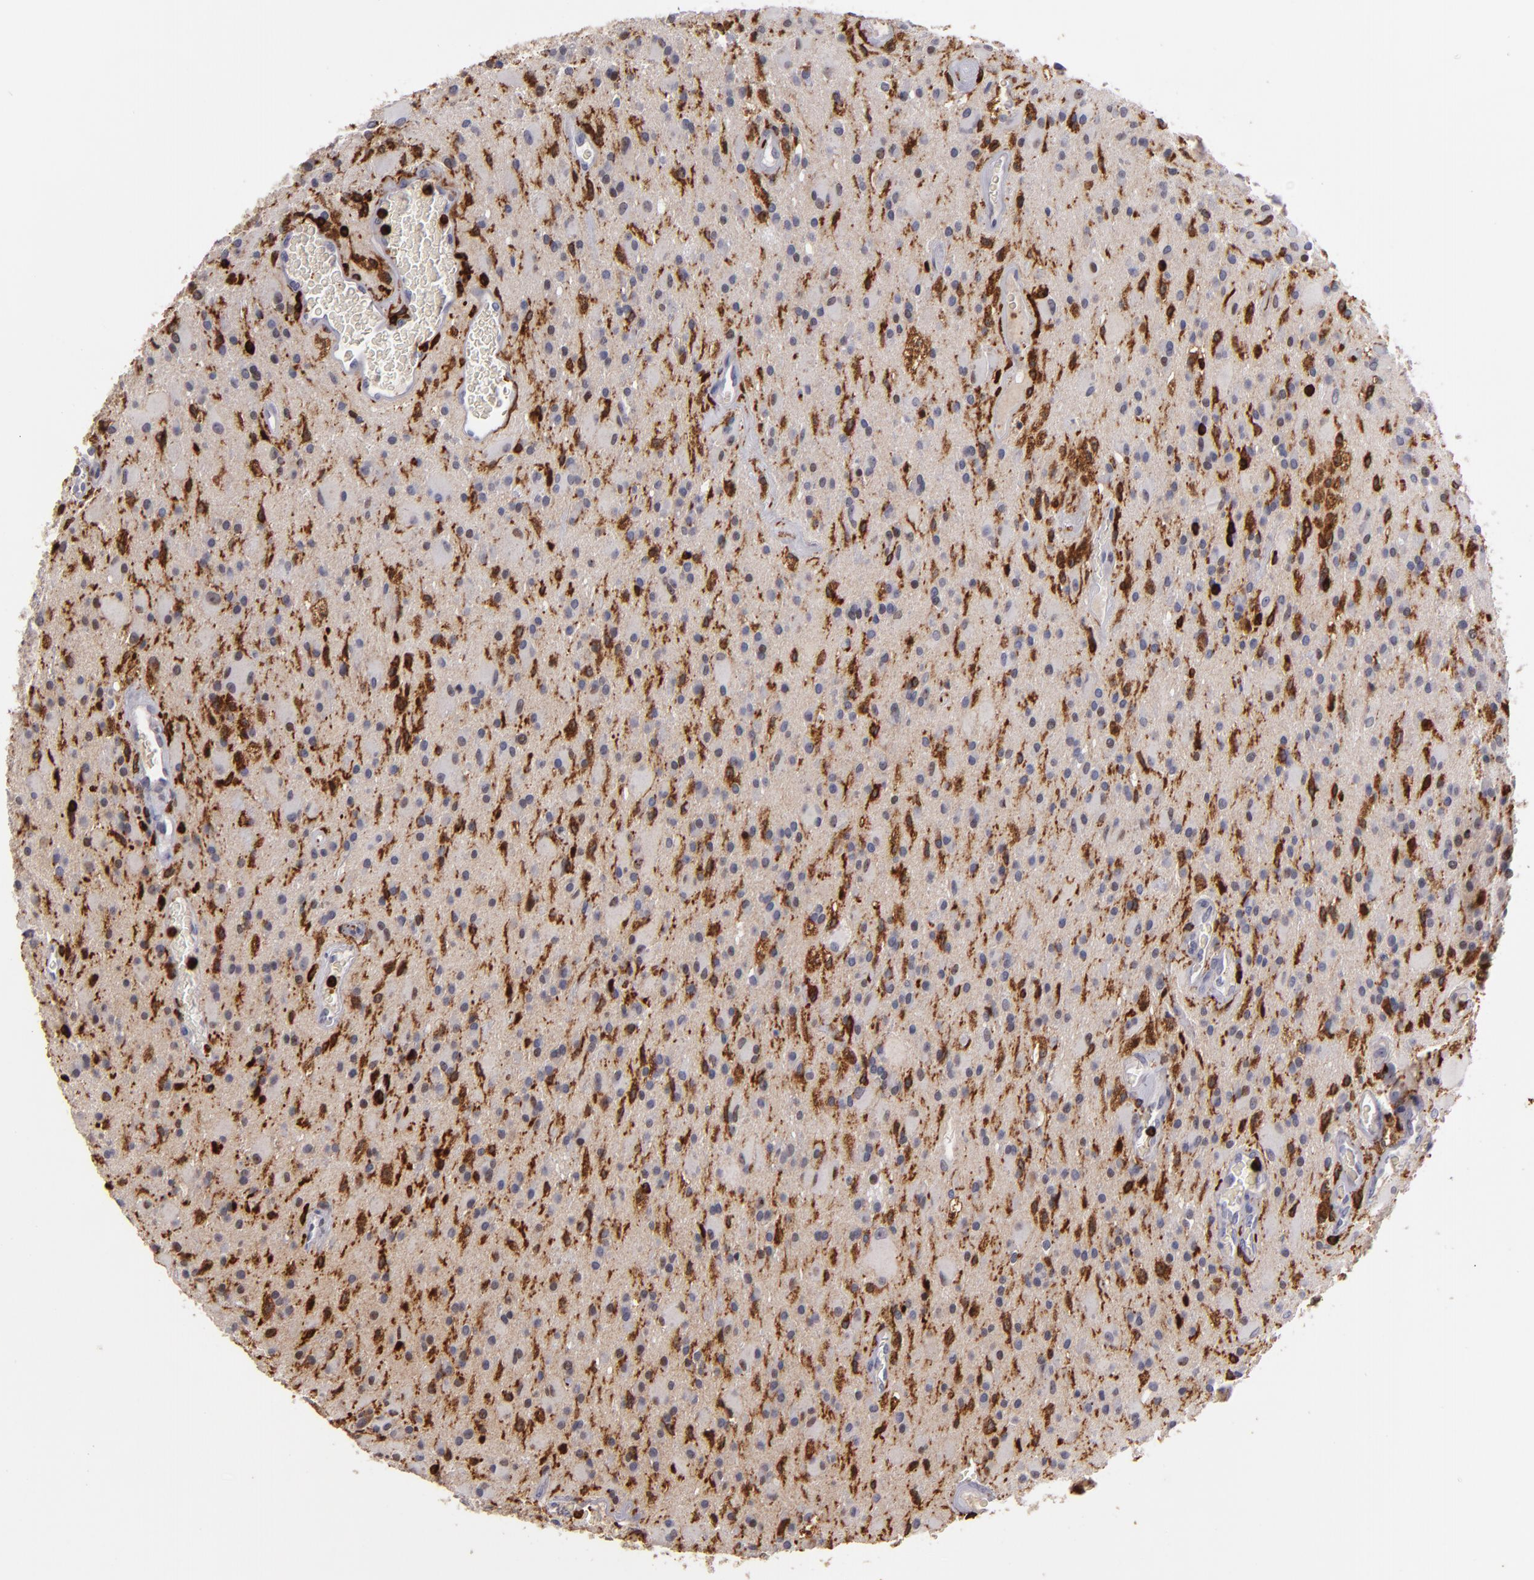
{"staining": {"intensity": "negative", "quantity": "none", "location": "none"}, "tissue": "glioma", "cell_type": "Tumor cells", "image_type": "cancer", "snomed": [{"axis": "morphology", "description": "Glioma, malignant, Low grade"}, {"axis": "topography", "description": "Brain"}], "caption": "This is an immunohistochemistry image of glioma. There is no staining in tumor cells.", "gene": "WAS", "patient": {"sex": "male", "age": 58}}